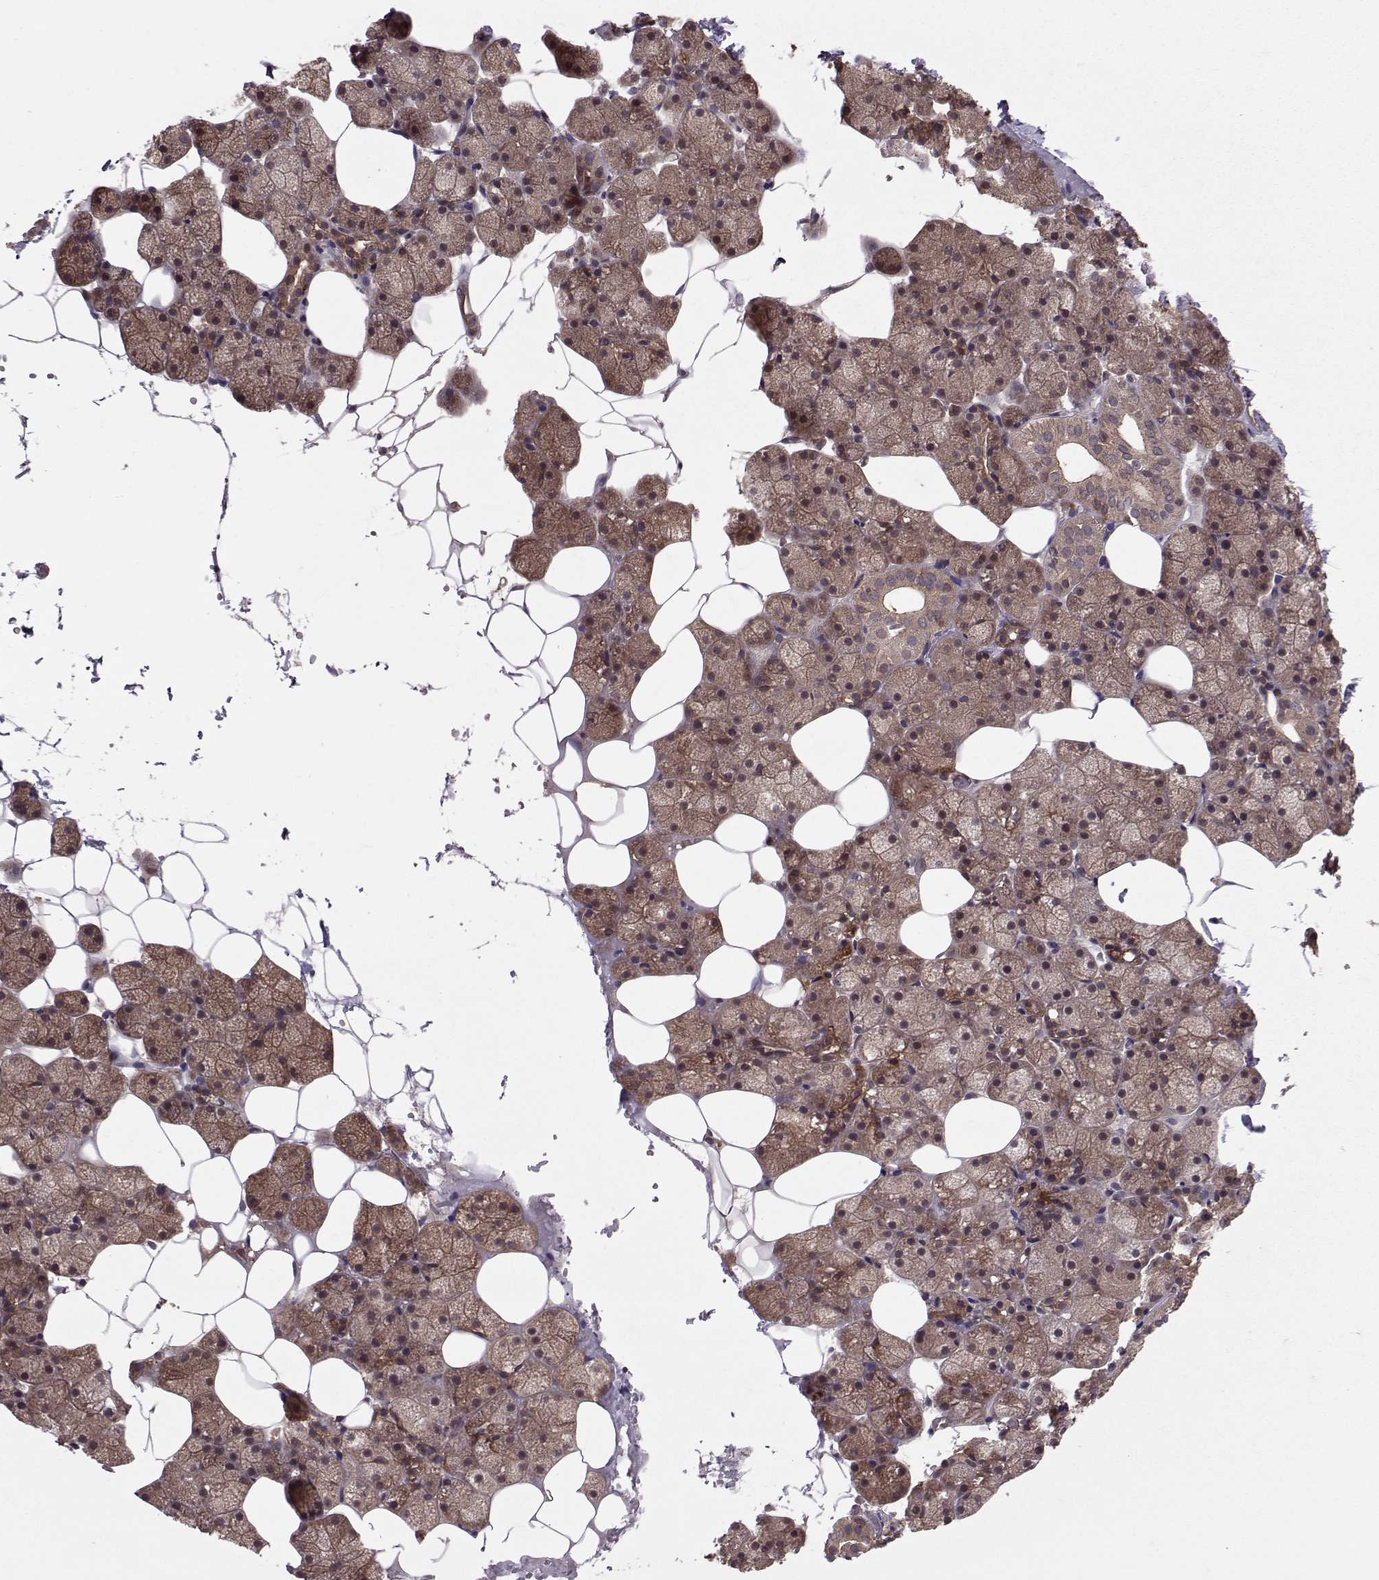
{"staining": {"intensity": "weak", "quantity": ">75%", "location": "cytoplasmic/membranous"}, "tissue": "salivary gland", "cell_type": "Glandular cells", "image_type": "normal", "snomed": [{"axis": "morphology", "description": "Normal tissue, NOS"}, {"axis": "topography", "description": "Salivary gland"}], "caption": "Immunohistochemical staining of normal human salivary gland displays weak cytoplasmic/membranous protein staining in about >75% of glandular cells. The protein is stained brown, and the nuclei are stained in blue (DAB (3,3'-diaminobenzidine) IHC with brightfield microscopy, high magnification).", "gene": "PPP2R2A", "patient": {"sex": "male", "age": 38}}